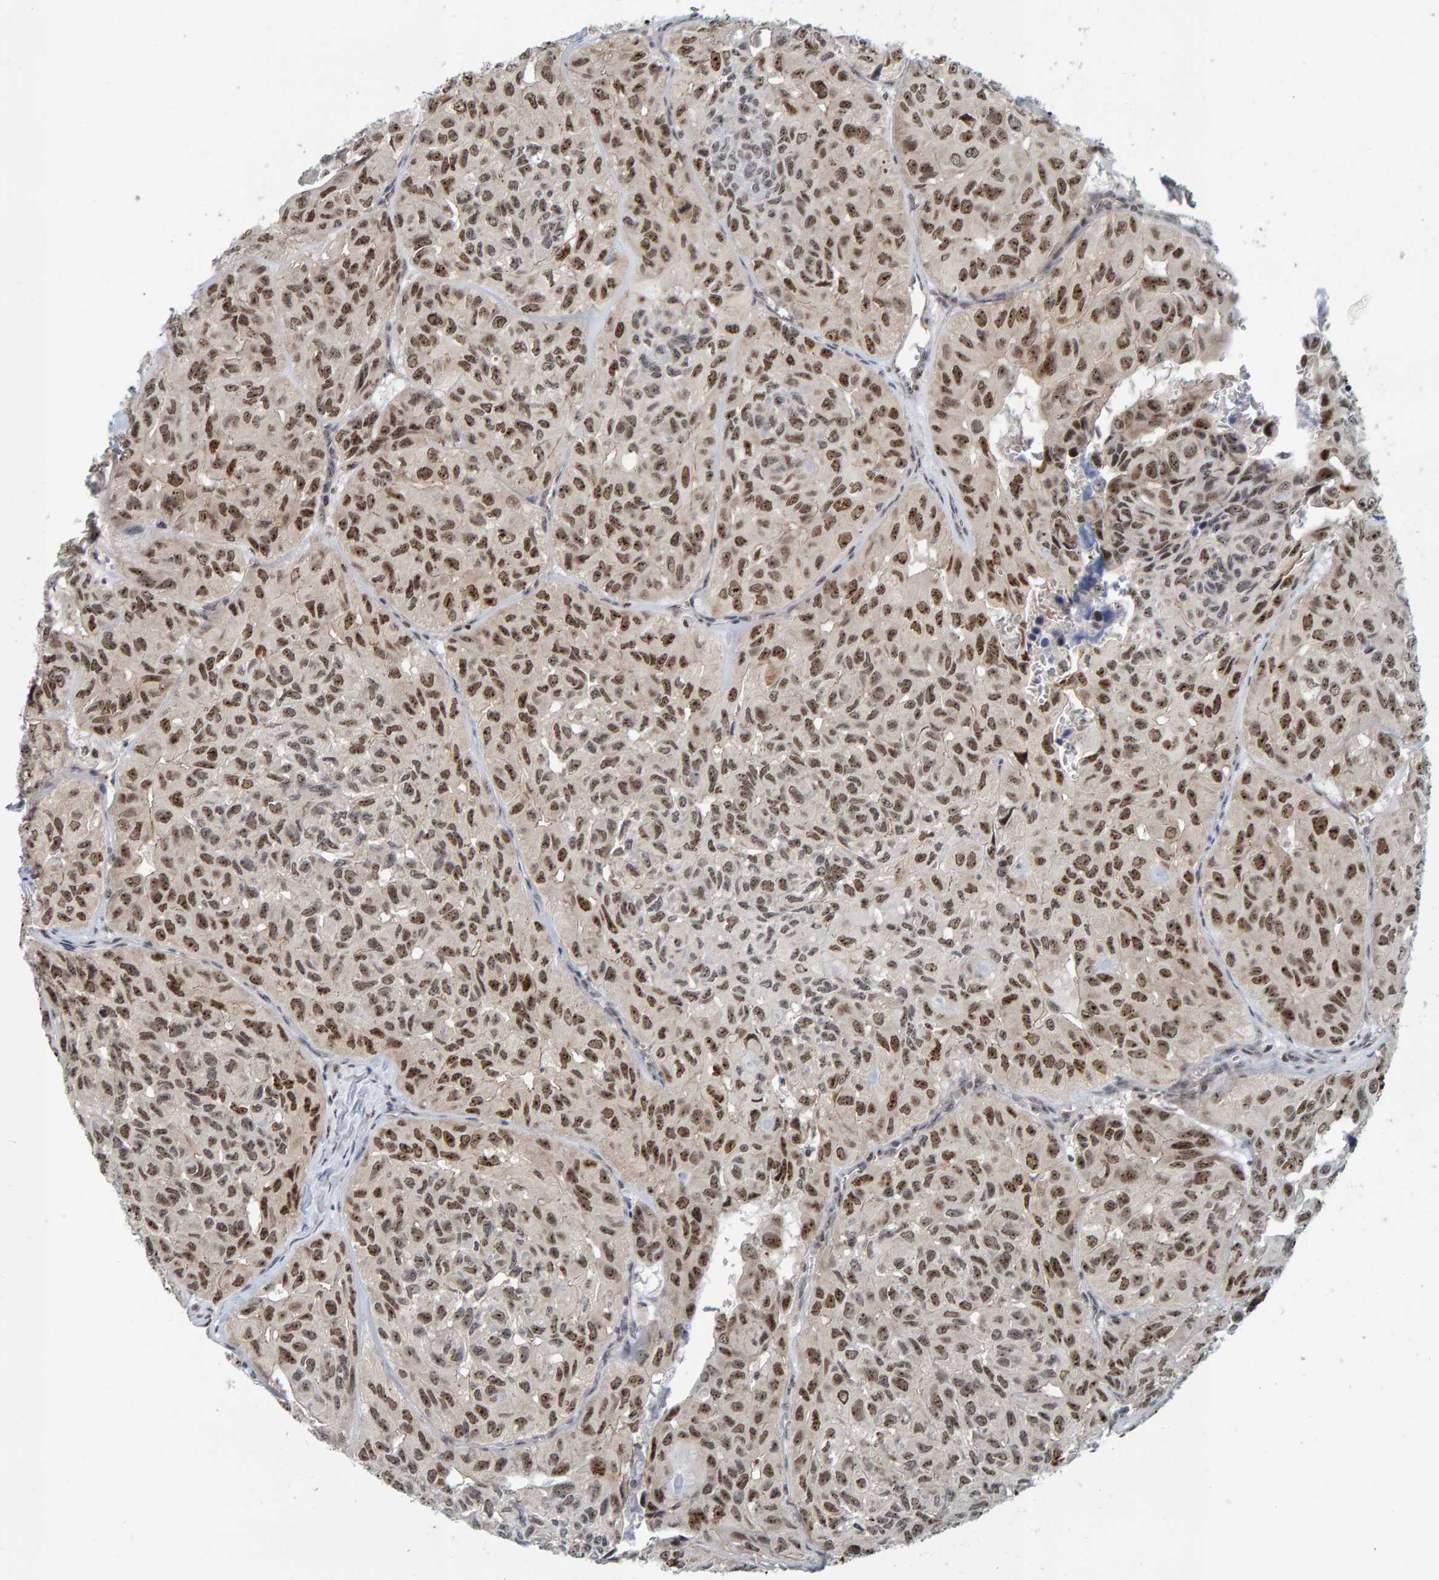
{"staining": {"intensity": "moderate", "quantity": ">75%", "location": "nuclear"}, "tissue": "head and neck cancer", "cell_type": "Tumor cells", "image_type": "cancer", "snomed": [{"axis": "morphology", "description": "Adenocarcinoma, NOS"}, {"axis": "topography", "description": "Salivary gland, NOS"}, {"axis": "topography", "description": "Head-Neck"}], "caption": "Adenocarcinoma (head and neck) tissue shows moderate nuclear staining in approximately >75% of tumor cells, visualized by immunohistochemistry.", "gene": "POLR1E", "patient": {"sex": "female", "age": 76}}